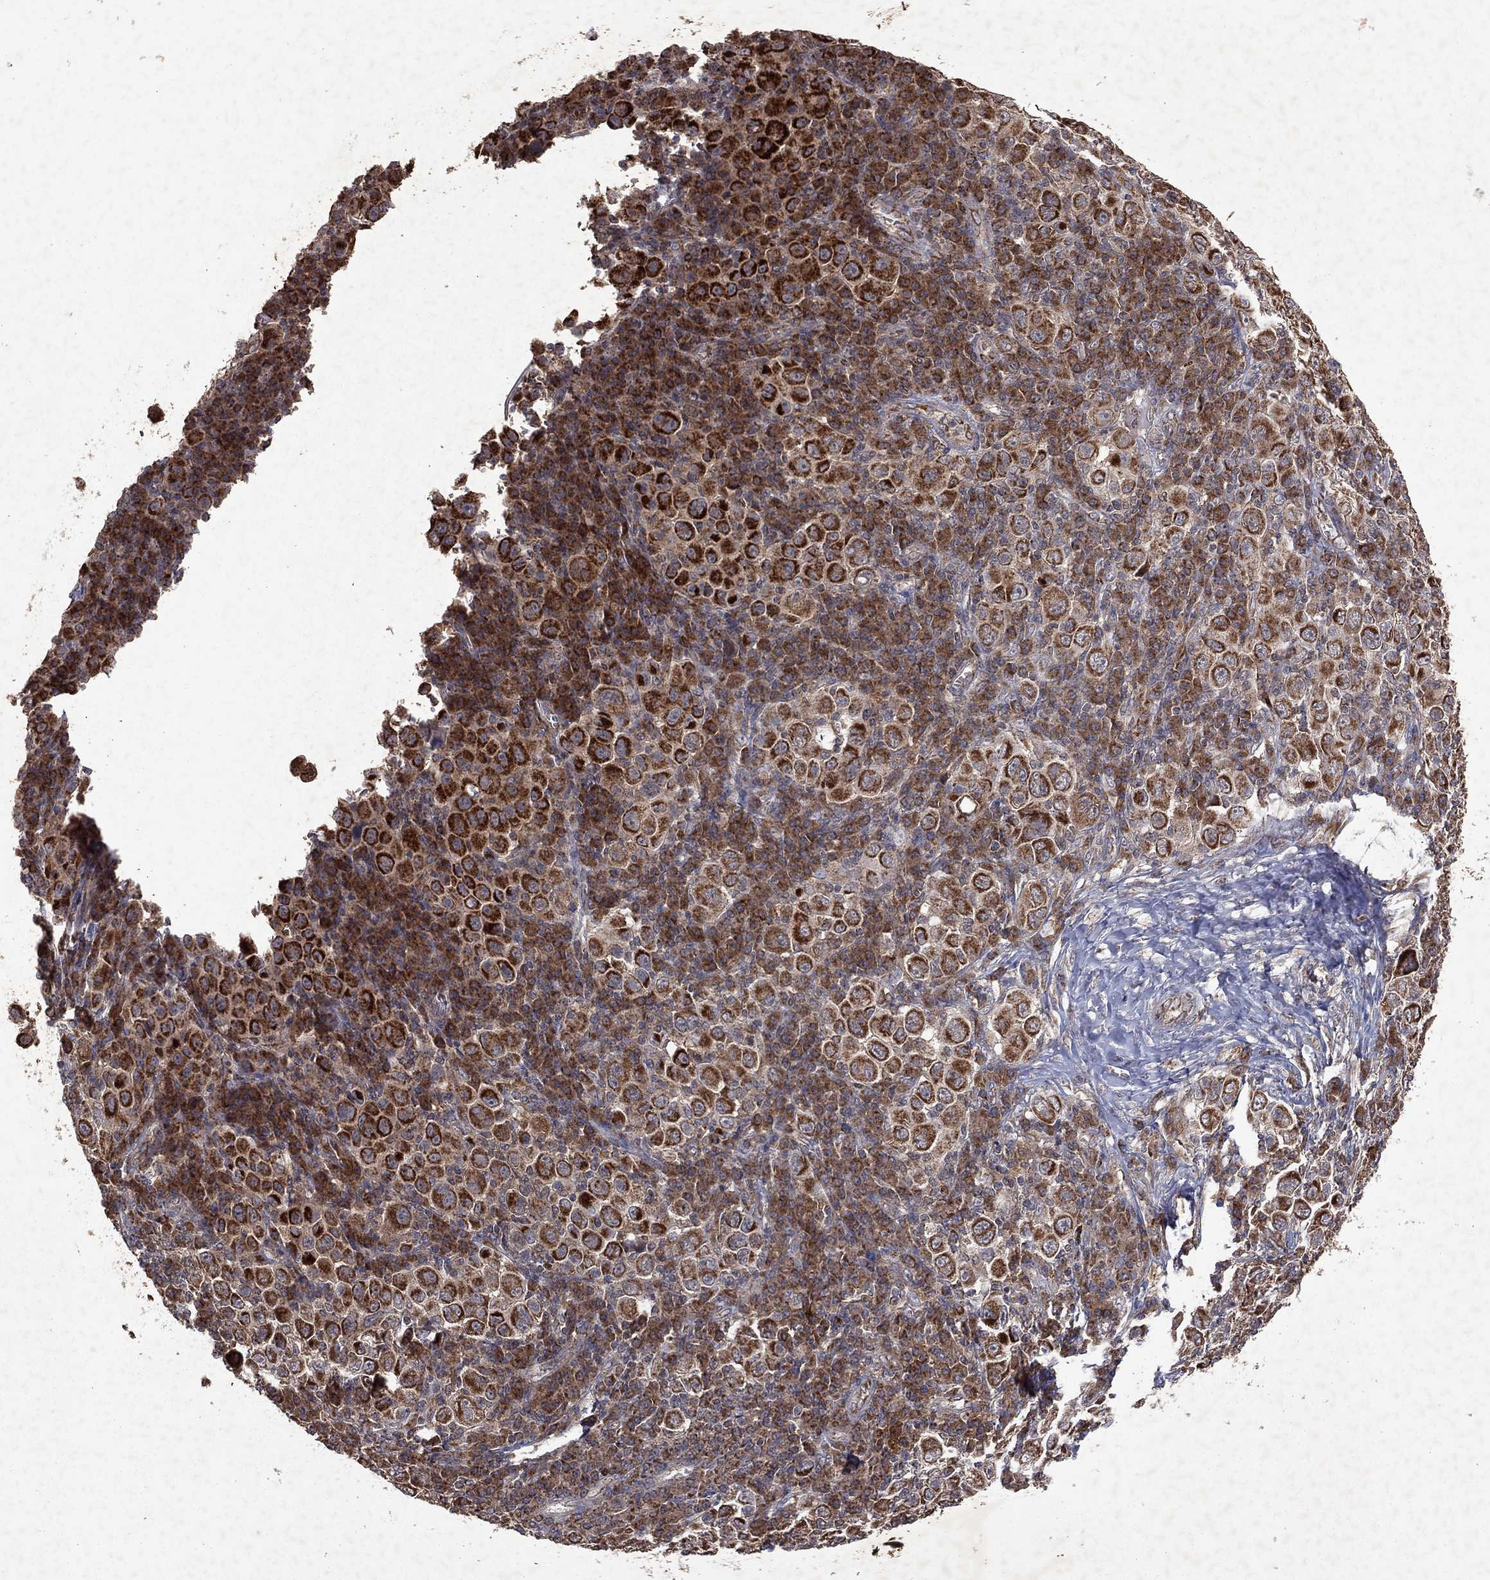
{"staining": {"intensity": "strong", "quantity": ">75%", "location": "cytoplasmic/membranous"}, "tissue": "melanoma", "cell_type": "Tumor cells", "image_type": "cancer", "snomed": [{"axis": "morphology", "description": "Malignant melanoma, NOS"}, {"axis": "topography", "description": "Skin"}], "caption": "Tumor cells demonstrate high levels of strong cytoplasmic/membranous expression in approximately >75% of cells in human malignant melanoma. (DAB IHC with brightfield microscopy, high magnification).", "gene": "PYROXD2", "patient": {"sex": "female", "age": 57}}